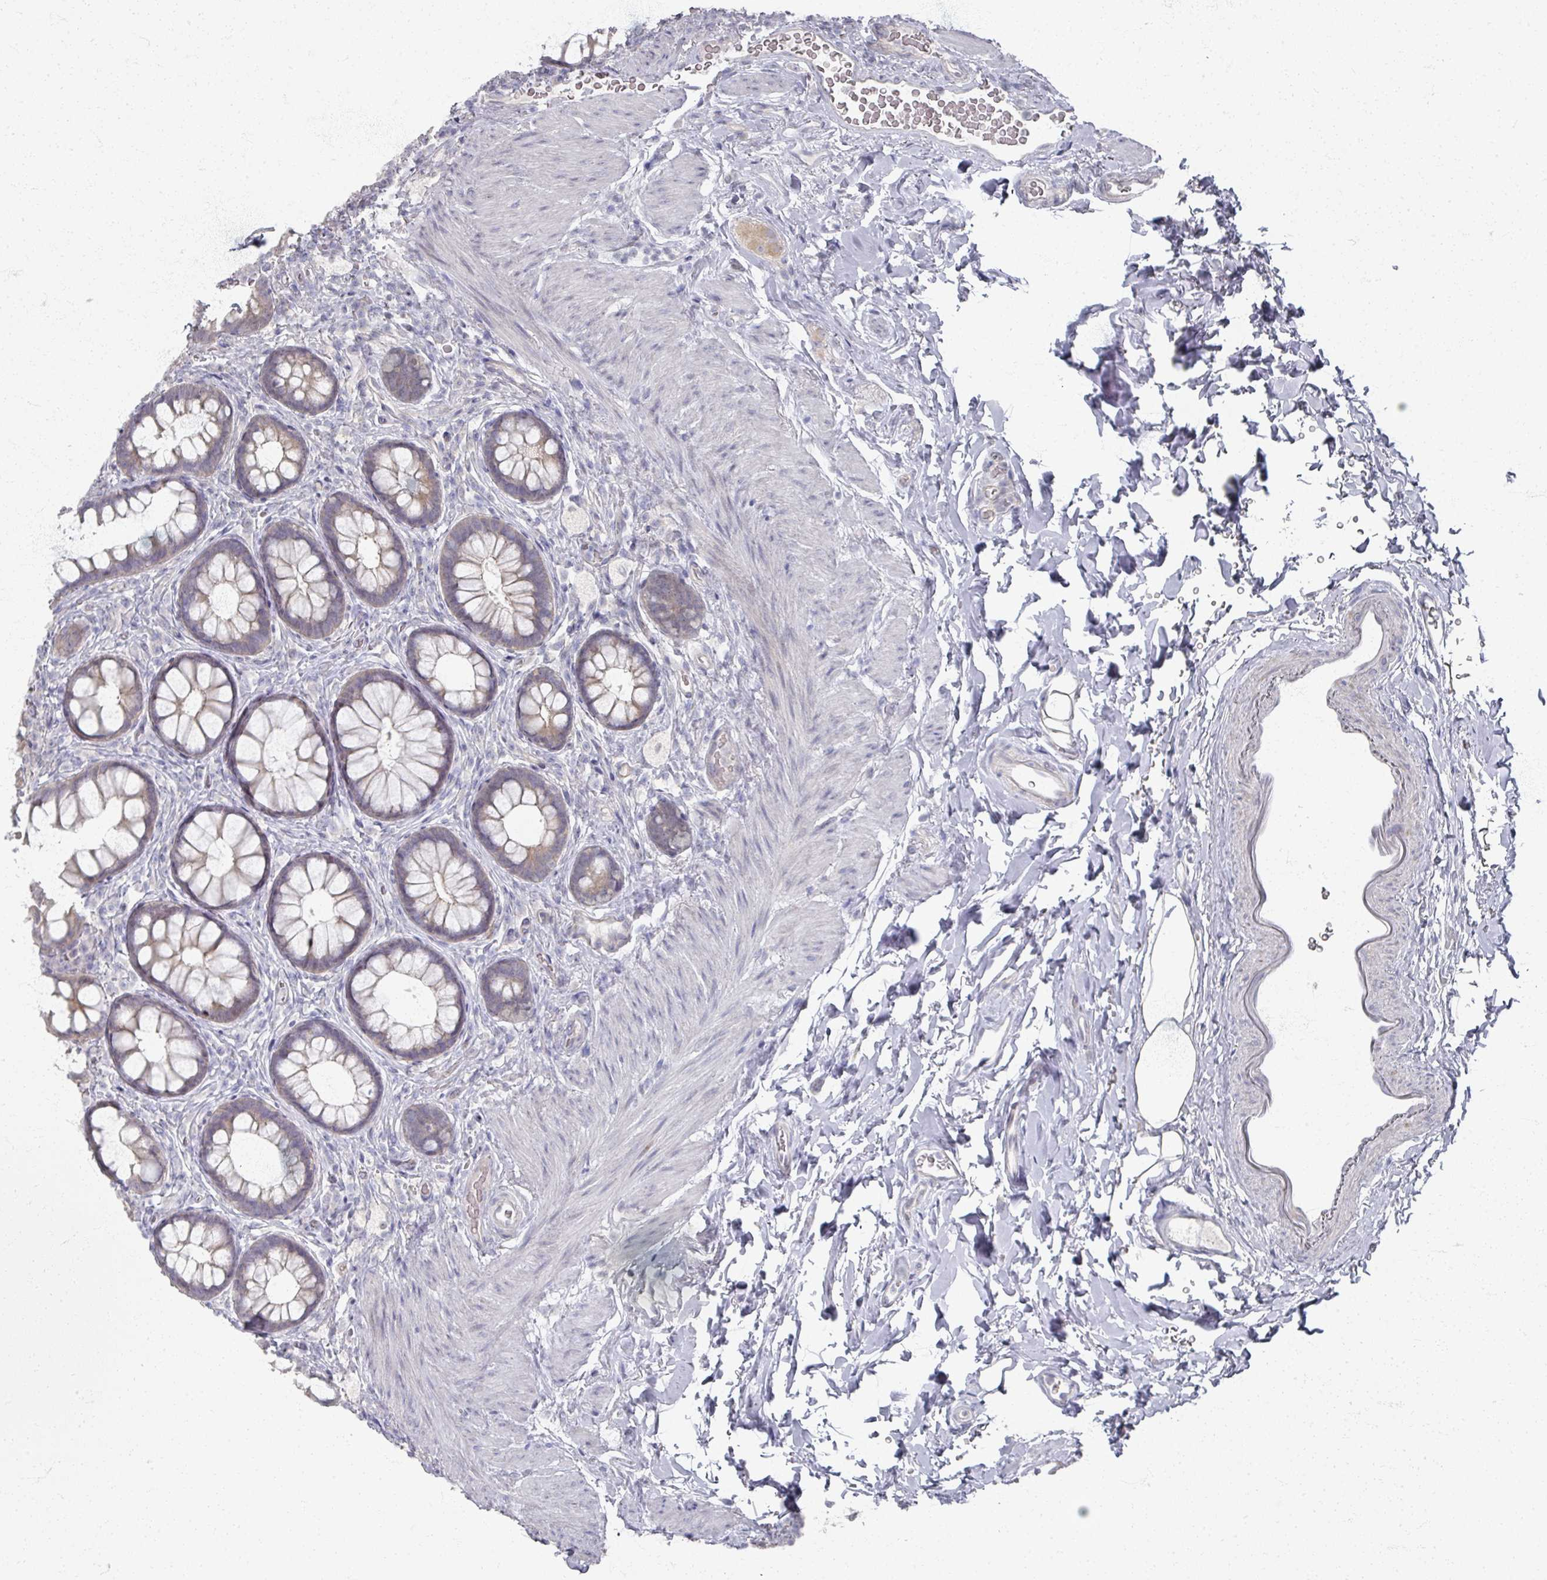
{"staining": {"intensity": "weak", "quantity": "25%-75%", "location": "cytoplasmic/membranous,nuclear"}, "tissue": "rectum", "cell_type": "Glandular cells", "image_type": "normal", "snomed": [{"axis": "morphology", "description": "Normal tissue, NOS"}, {"axis": "topography", "description": "Rectum"}, {"axis": "topography", "description": "Peripheral nerve tissue"}], "caption": "A high-resolution image shows IHC staining of normal rectum, which reveals weak cytoplasmic/membranous,nuclear positivity in about 25%-75% of glandular cells. (brown staining indicates protein expression, while blue staining denotes nuclei).", "gene": "TTYH3", "patient": {"sex": "female", "age": 69}}